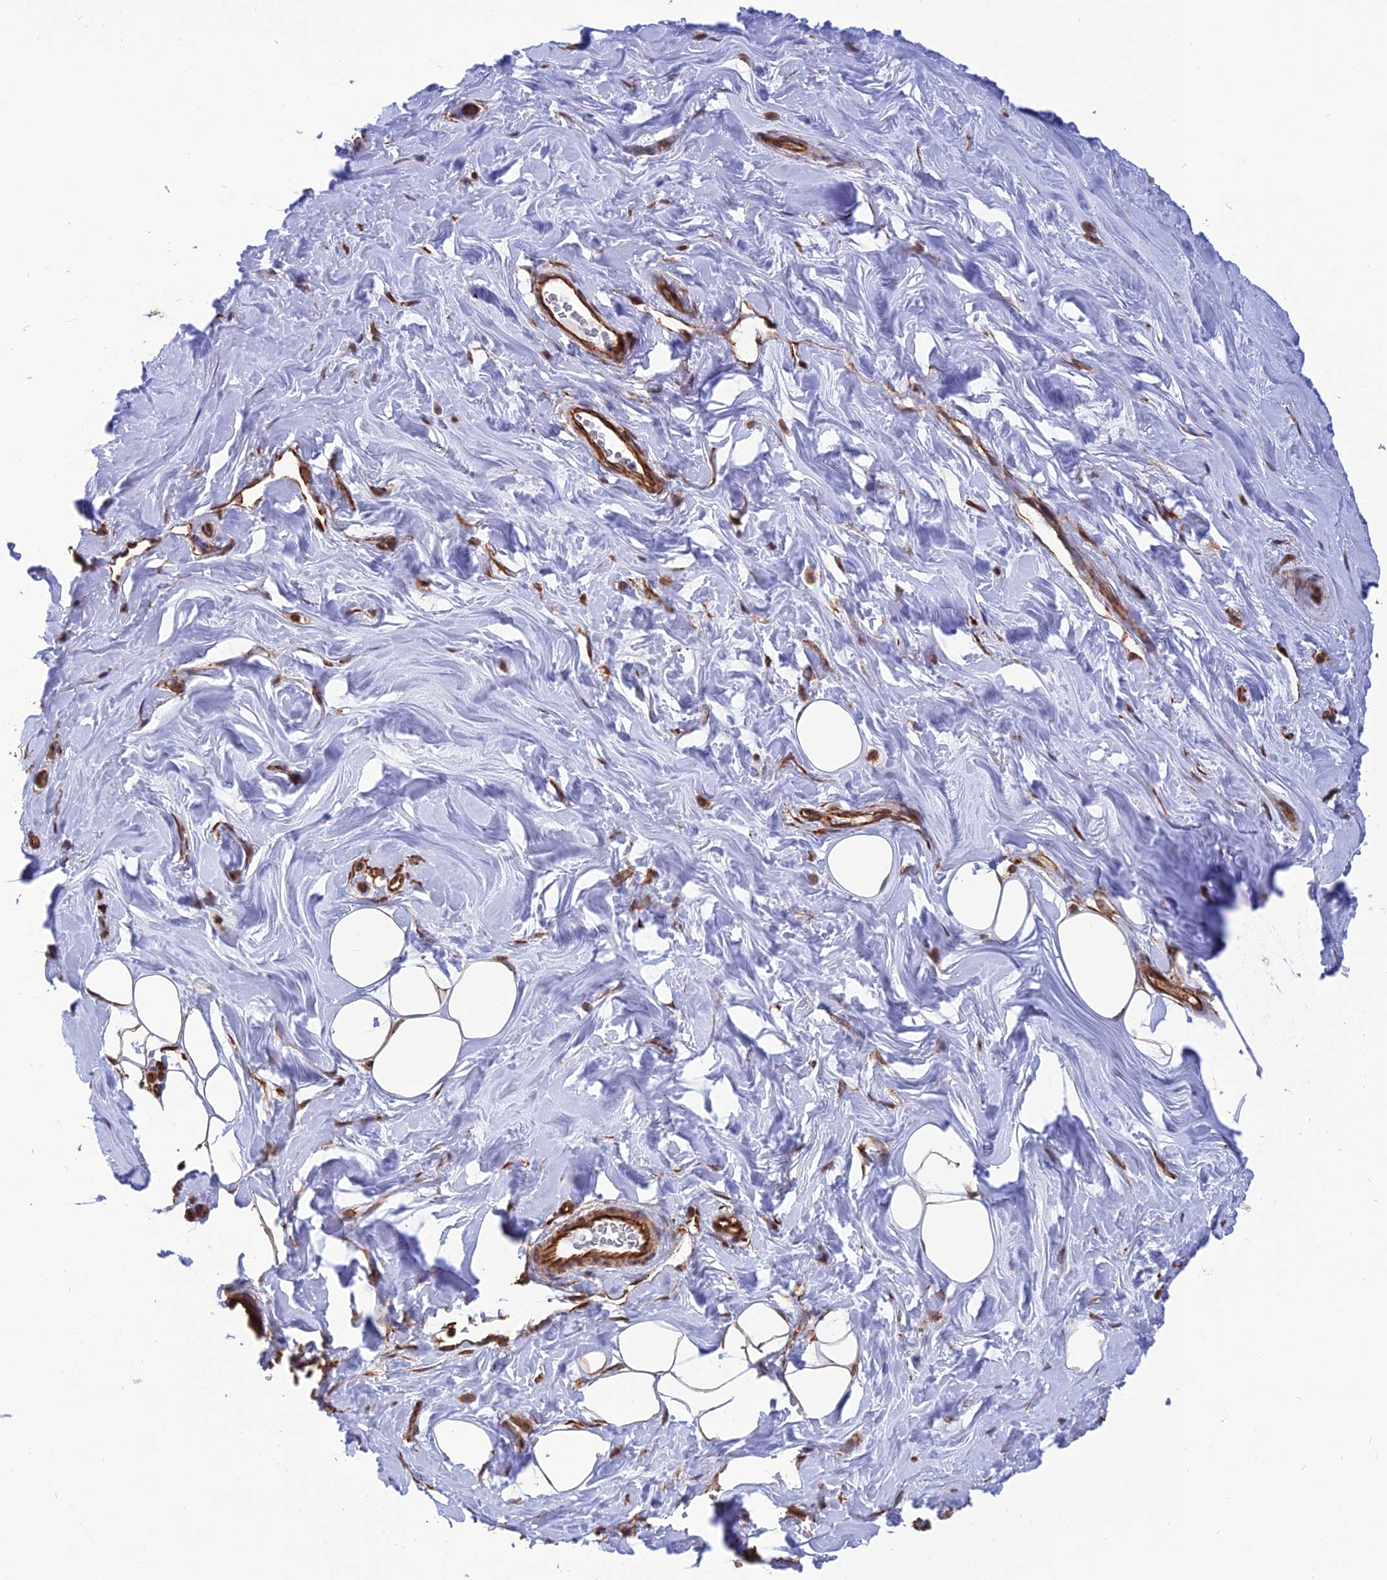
{"staining": {"intensity": "moderate", "quantity": ">75%", "location": "cytoplasmic/membranous"}, "tissue": "adipose tissue", "cell_type": "Adipocytes", "image_type": "normal", "snomed": [{"axis": "morphology", "description": "Normal tissue, NOS"}, {"axis": "topography", "description": "Breast"}], "caption": "Immunohistochemistry (IHC) photomicrograph of benign adipose tissue: human adipose tissue stained using immunohistochemistry shows medium levels of moderate protein expression localized specifically in the cytoplasmic/membranous of adipocytes, appearing as a cytoplasmic/membranous brown color.", "gene": "PAGR1", "patient": {"sex": "female", "age": 26}}